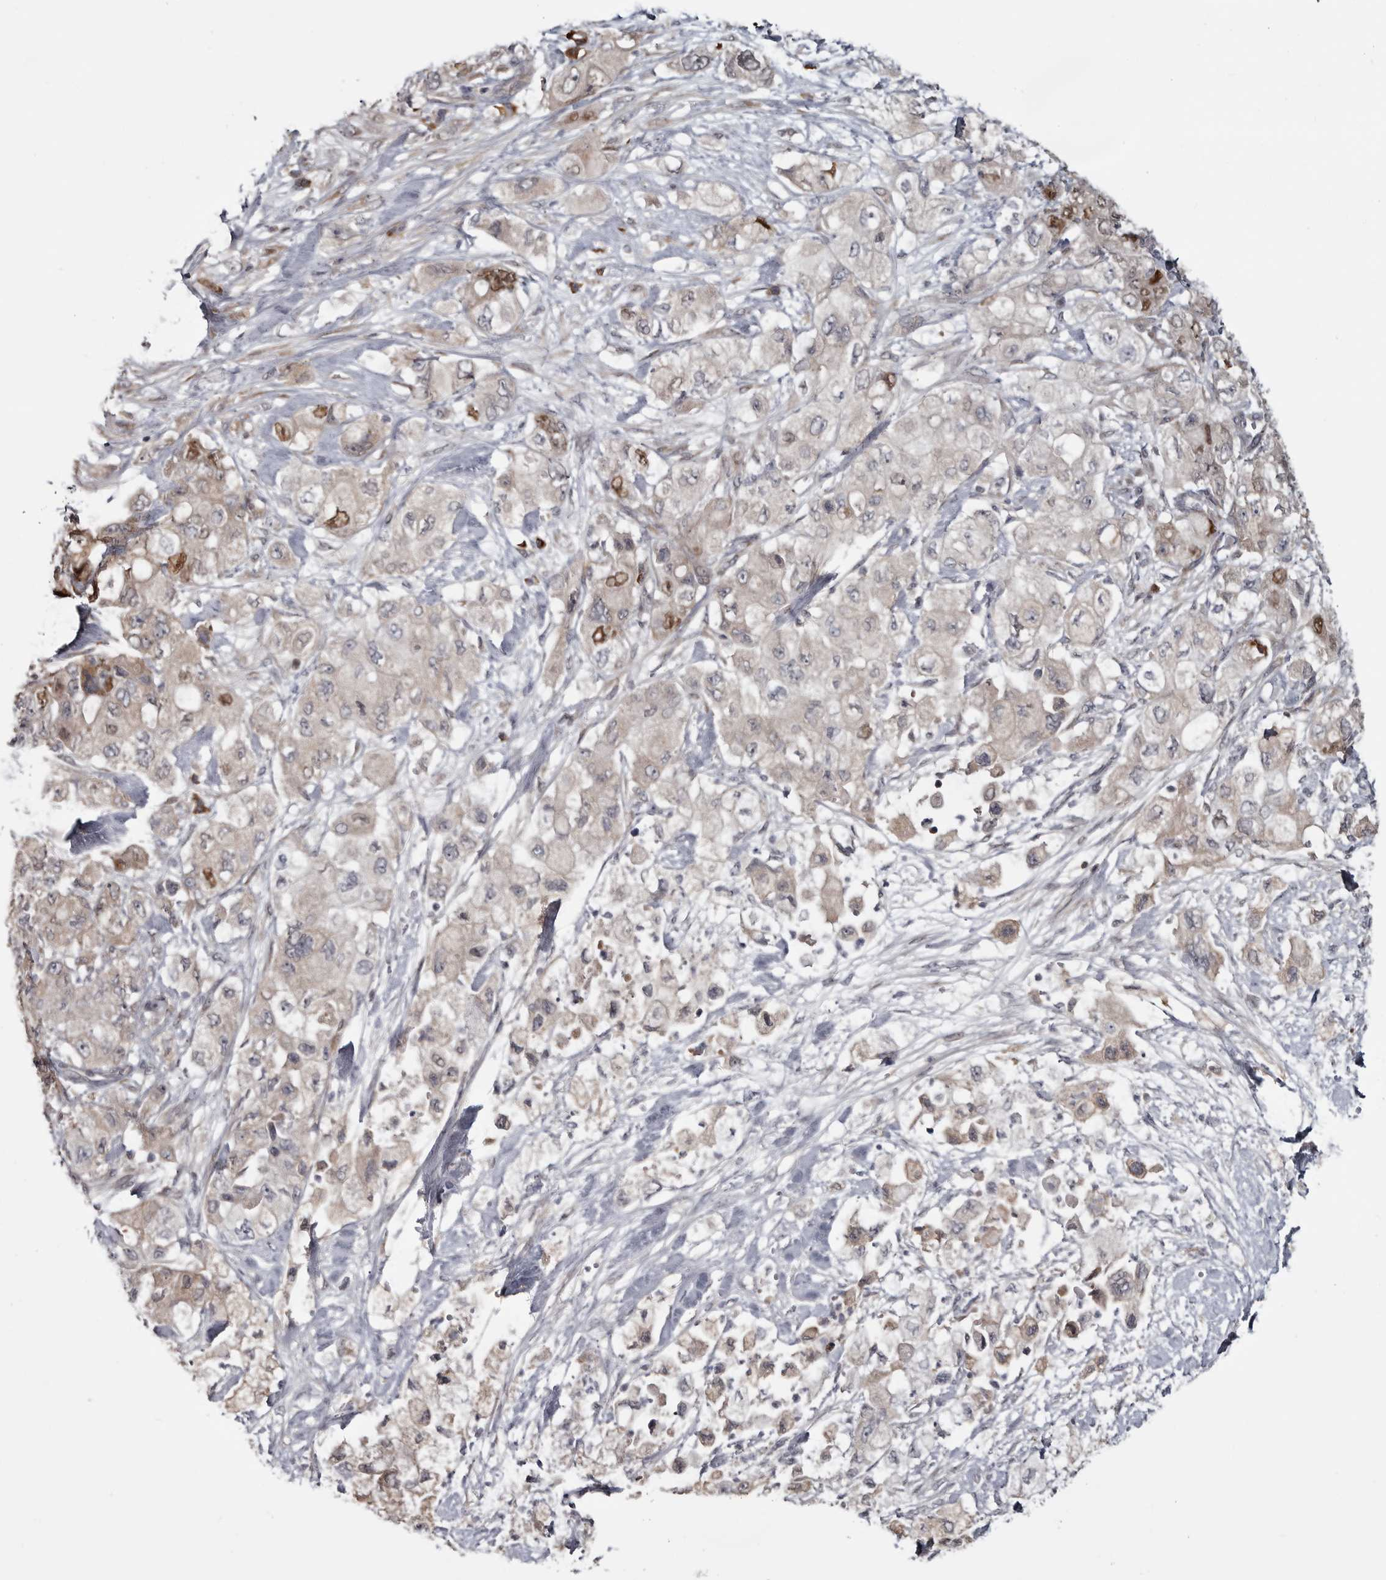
{"staining": {"intensity": "moderate", "quantity": "<25%", "location": "nuclear"}, "tissue": "pancreatic cancer", "cell_type": "Tumor cells", "image_type": "cancer", "snomed": [{"axis": "morphology", "description": "Adenocarcinoma, NOS"}, {"axis": "topography", "description": "Pancreas"}], "caption": "An image showing moderate nuclear positivity in about <25% of tumor cells in adenocarcinoma (pancreatic), as visualized by brown immunohistochemical staining.", "gene": "ZNF277", "patient": {"sex": "female", "age": 73}}